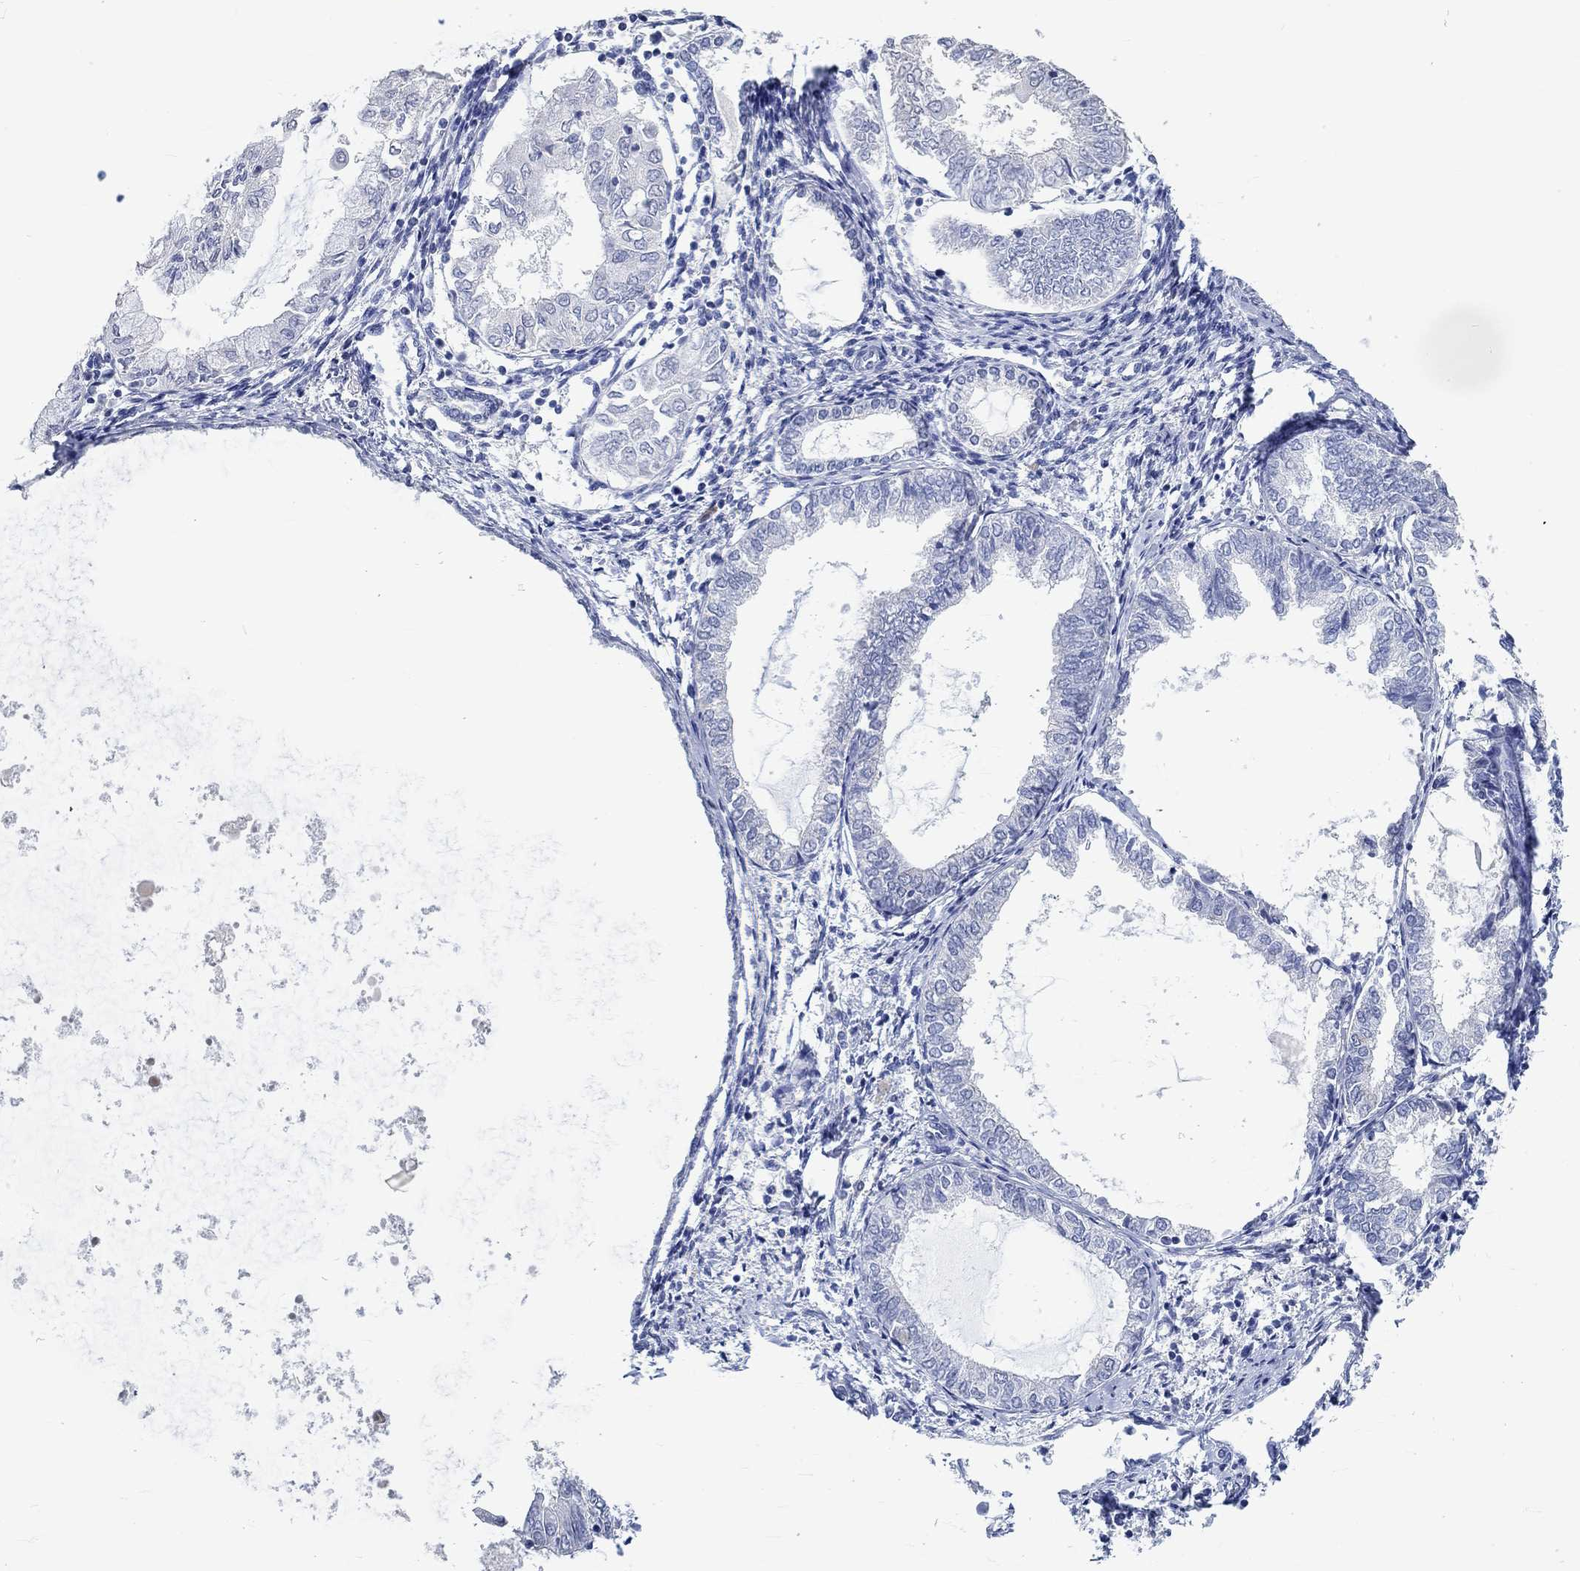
{"staining": {"intensity": "negative", "quantity": "none", "location": "none"}, "tissue": "endometrial cancer", "cell_type": "Tumor cells", "image_type": "cancer", "snomed": [{"axis": "morphology", "description": "Adenocarcinoma, NOS"}, {"axis": "topography", "description": "Endometrium"}], "caption": "This is an immunohistochemistry image of endometrial cancer. There is no positivity in tumor cells.", "gene": "C4orf47", "patient": {"sex": "female", "age": 68}}